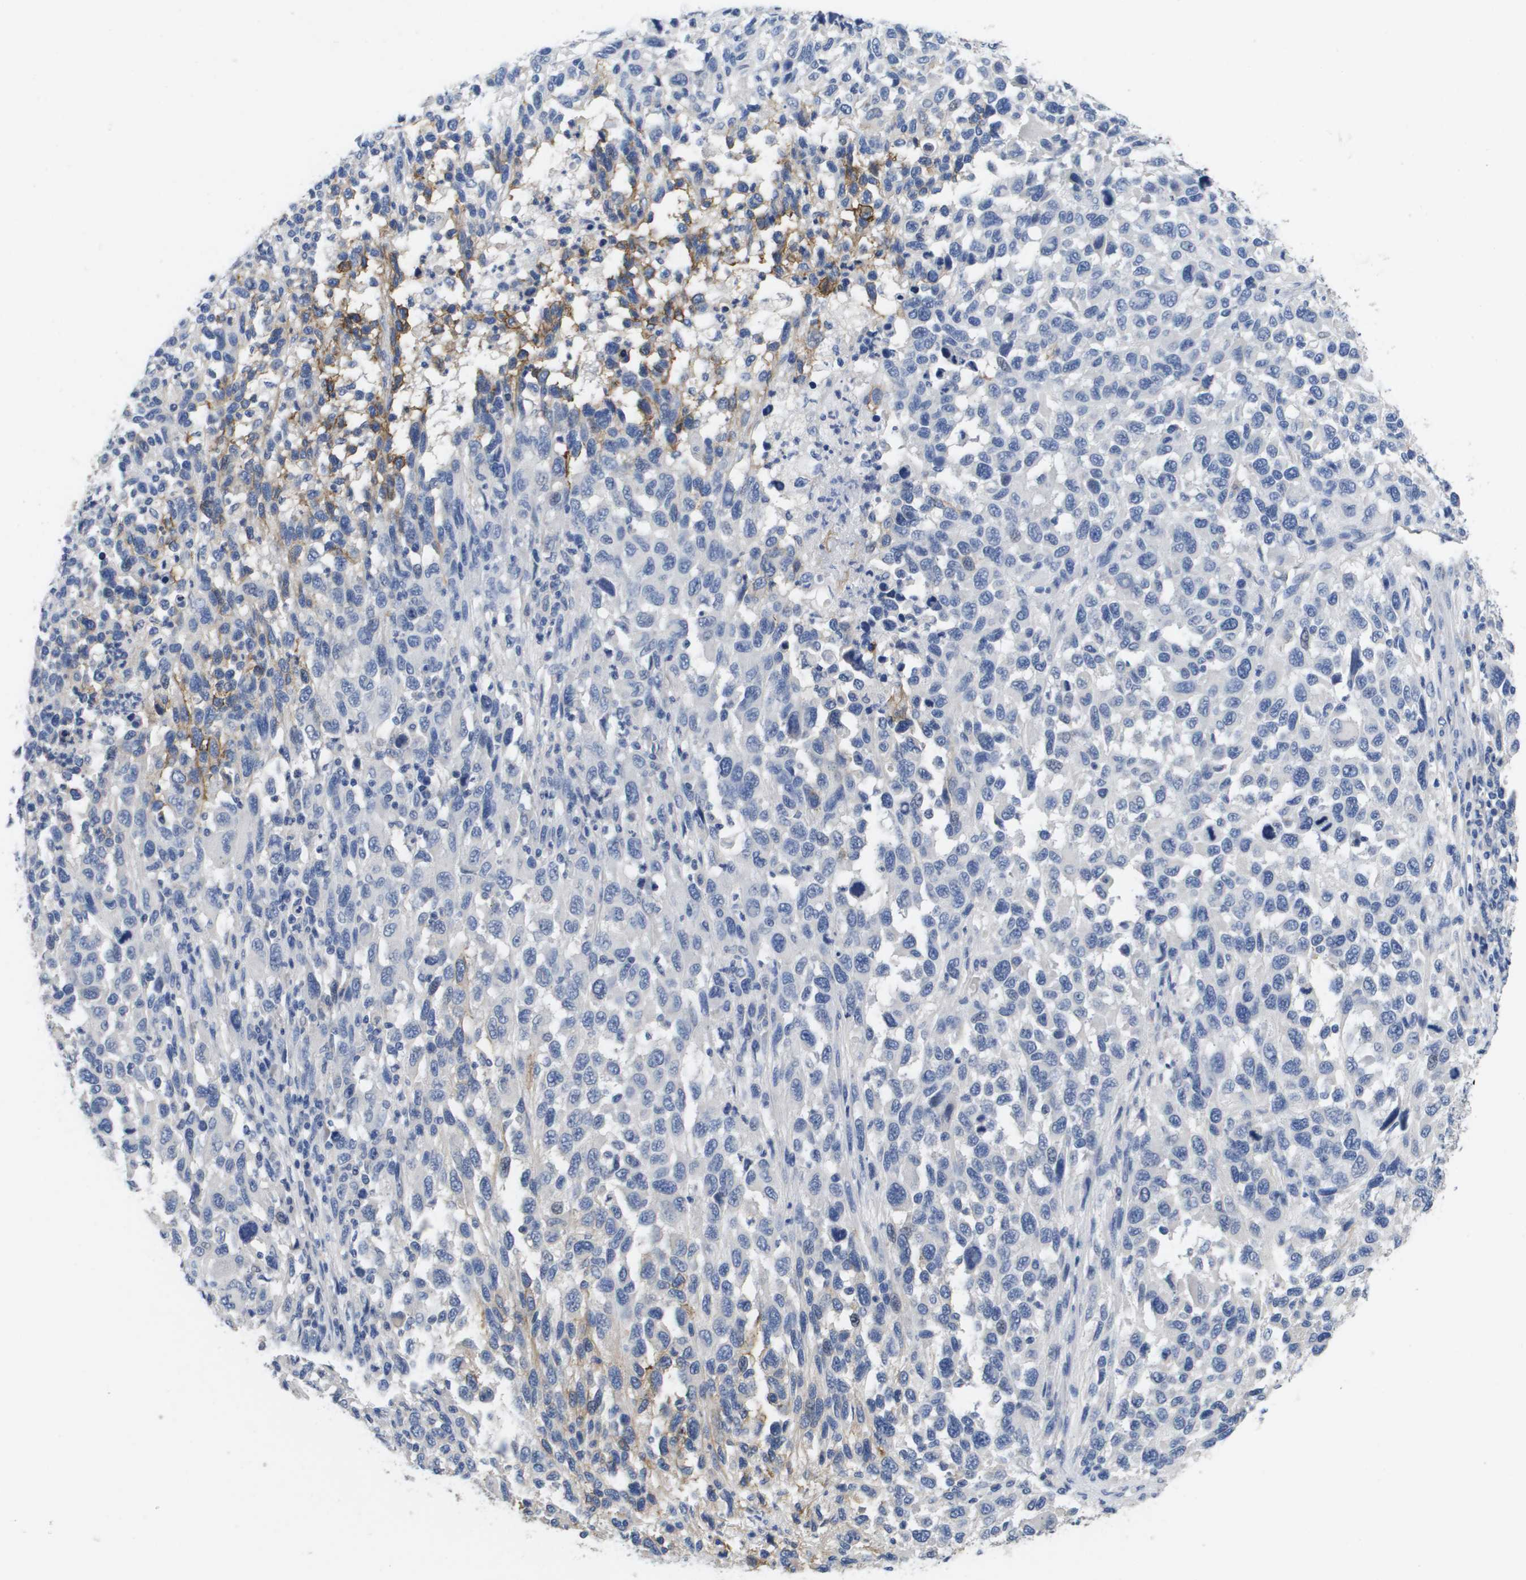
{"staining": {"intensity": "negative", "quantity": "none", "location": "none"}, "tissue": "melanoma", "cell_type": "Tumor cells", "image_type": "cancer", "snomed": [{"axis": "morphology", "description": "Malignant melanoma, Metastatic site"}, {"axis": "topography", "description": "Lymph node"}], "caption": "Malignant melanoma (metastatic site) stained for a protein using immunohistochemistry (IHC) reveals no expression tumor cells.", "gene": "CA9", "patient": {"sex": "male", "age": 61}}